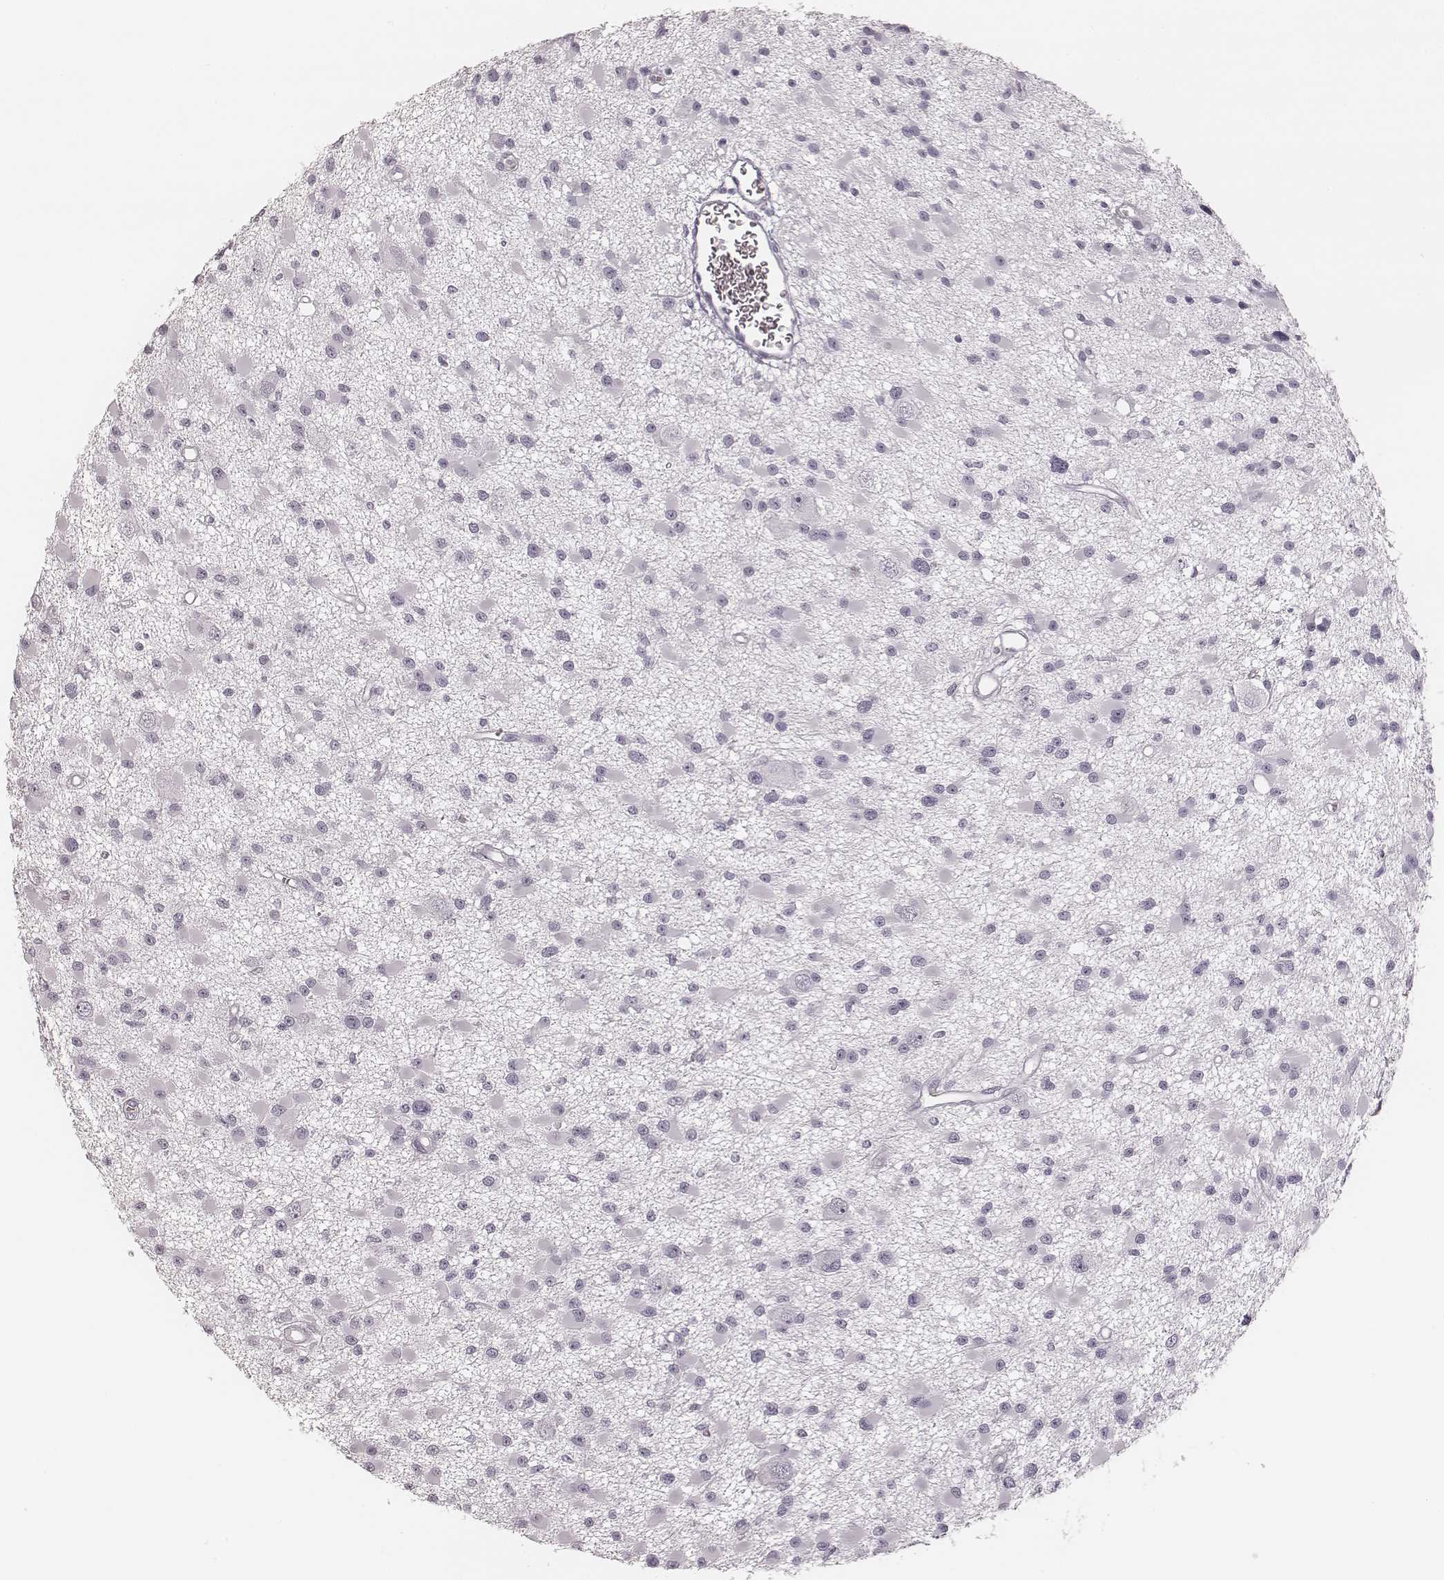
{"staining": {"intensity": "negative", "quantity": "none", "location": "none"}, "tissue": "glioma", "cell_type": "Tumor cells", "image_type": "cancer", "snomed": [{"axis": "morphology", "description": "Glioma, malignant, High grade"}, {"axis": "topography", "description": "Brain"}], "caption": "Immunohistochemical staining of glioma demonstrates no significant staining in tumor cells.", "gene": "MSX1", "patient": {"sex": "male", "age": 54}}